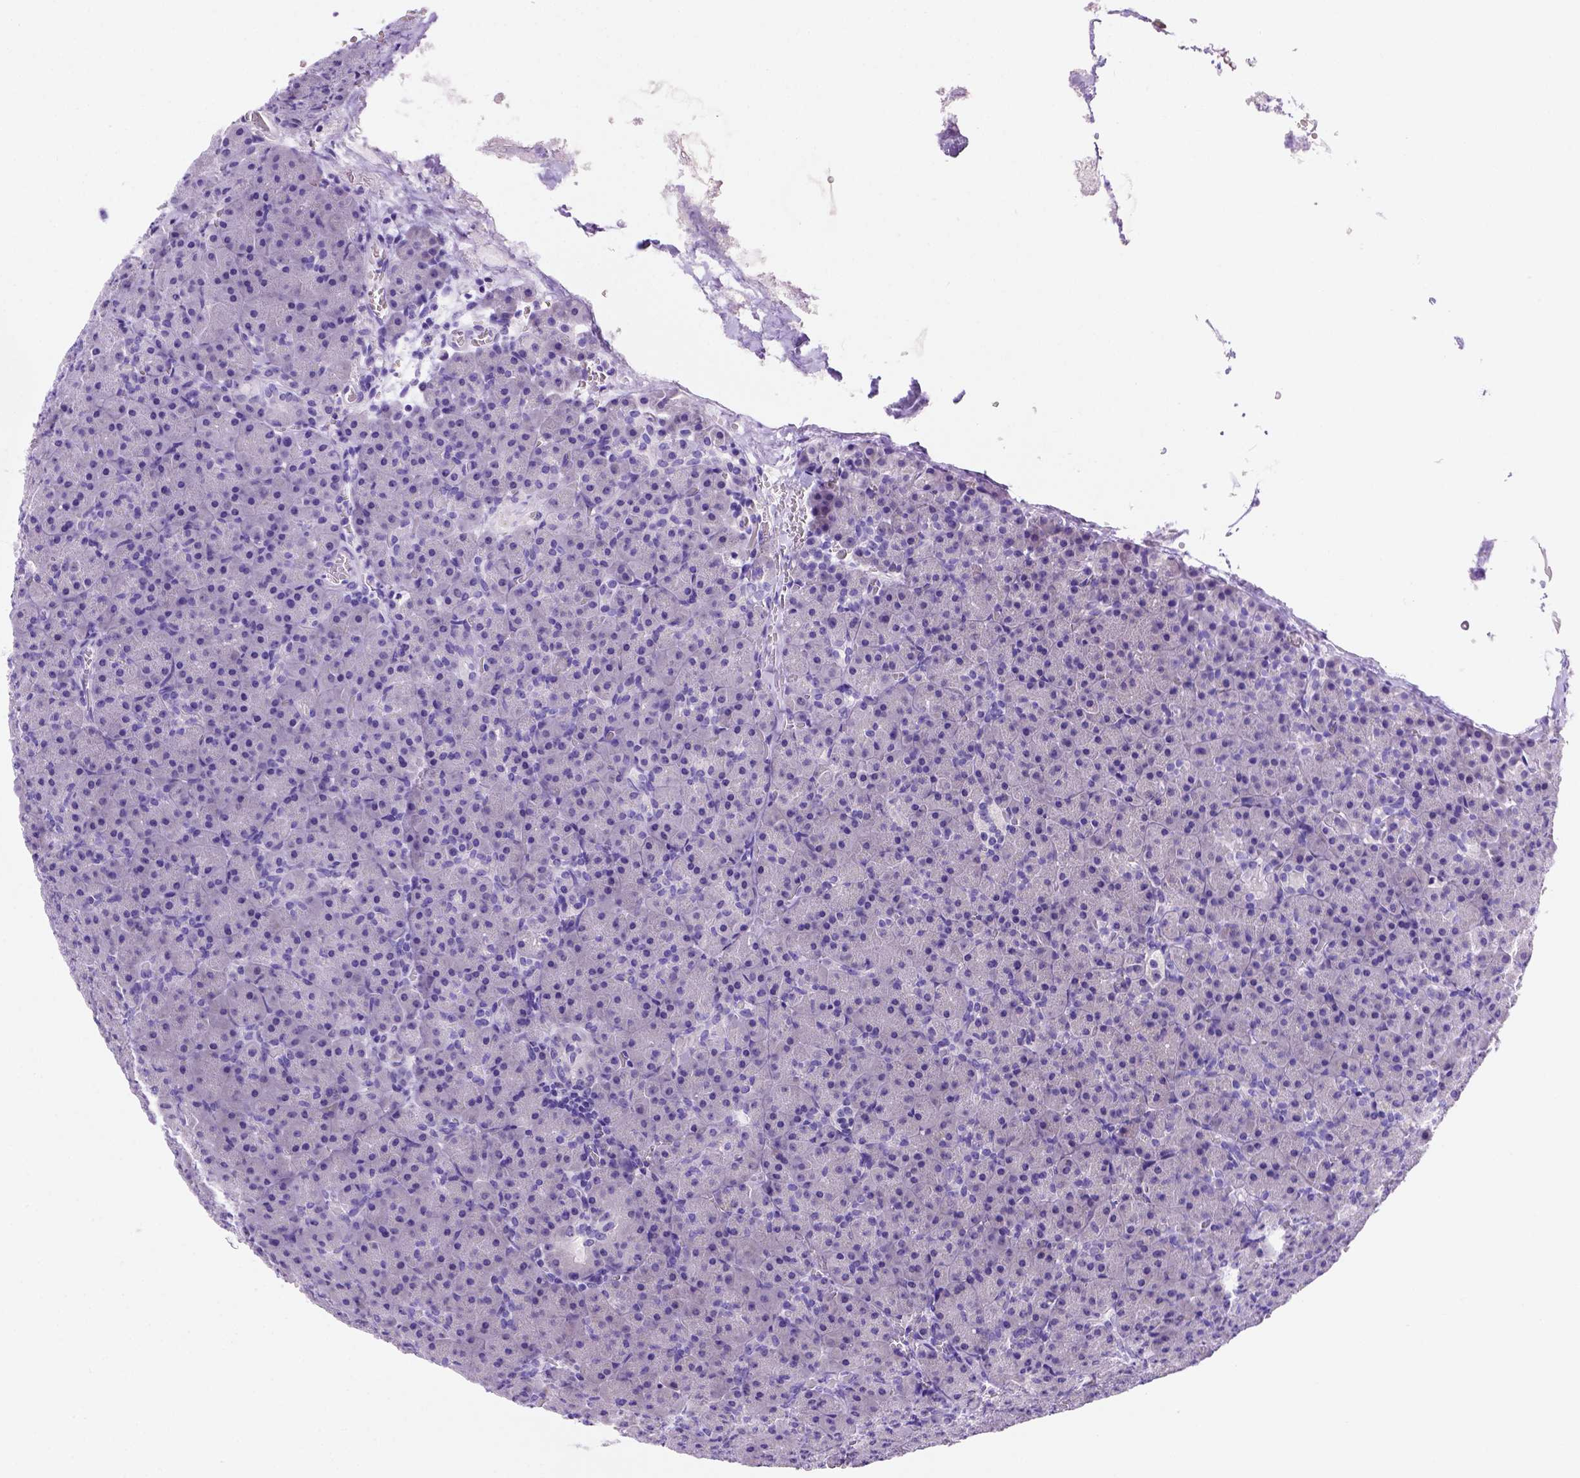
{"staining": {"intensity": "negative", "quantity": "none", "location": "none"}, "tissue": "pancreas", "cell_type": "Exocrine glandular cells", "image_type": "normal", "snomed": [{"axis": "morphology", "description": "Normal tissue, NOS"}, {"axis": "topography", "description": "Pancreas"}], "caption": "Immunohistochemical staining of normal pancreas demonstrates no significant expression in exocrine glandular cells. (DAB (3,3'-diaminobenzidine) immunohistochemistry (IHC) with hematoxylin counter stain).", "gene": "FAM81B", "patient": {"sex": "female", "age": 74}}